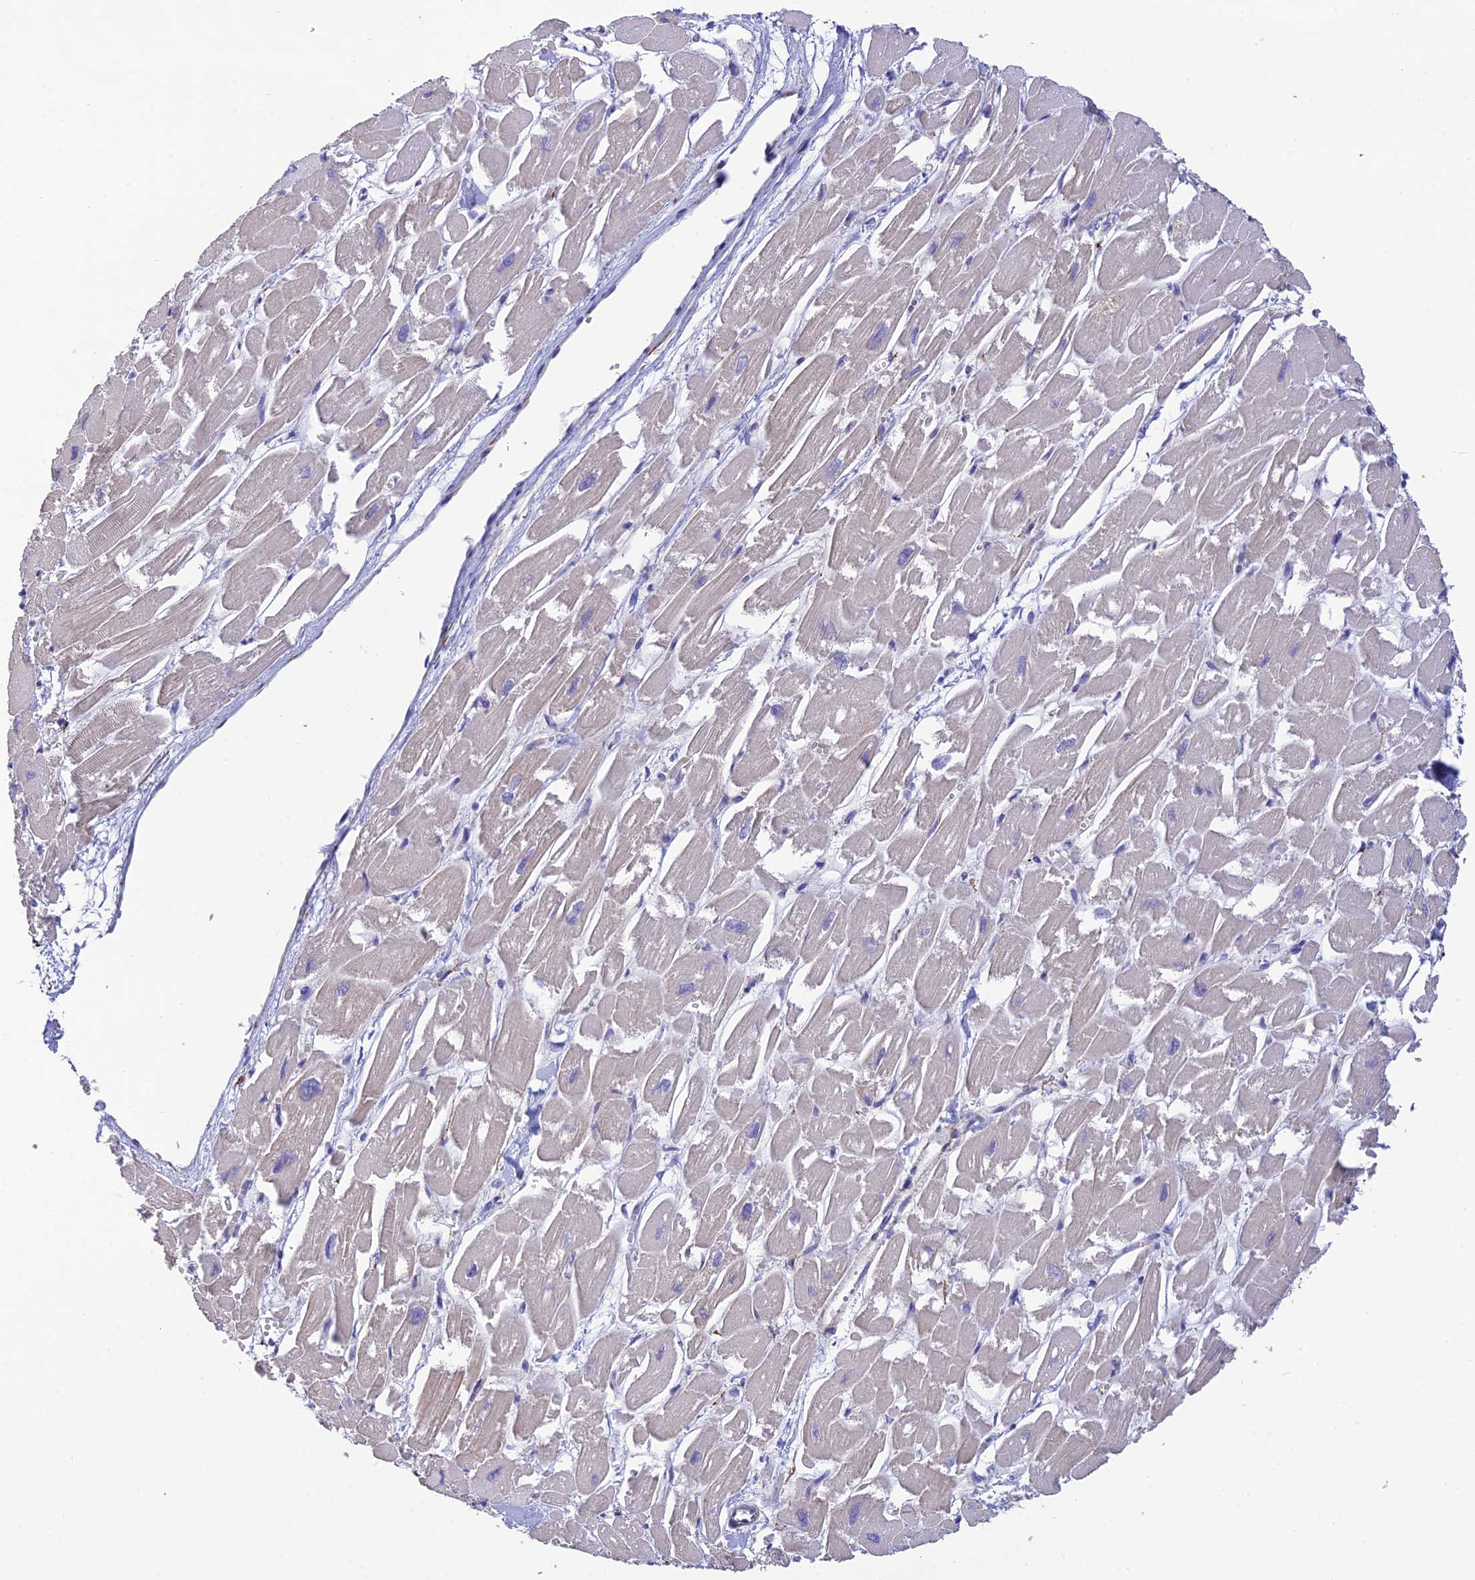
{"staining": {"intensity": "moderate", "quantity": "<25%", "location": "cytoplasmic/membranous"}, "tissue": "heart muscle", "cell_type": "Cardiomyocytes", "image_type": "normal", "snomed": [{"axis": "morphology", "description": "Normal tissue, NOS"}, {"axis": "topography", "description": "Heart"}], "caption": "The micrograph demonstrates immunohistochemical staining of benign heart muscle. There is moderate cytoplasmic/membranous staining is present in approximately <25% of cardiomyocytes. (IHC, brightfield microscopy, high magnification).", "gene": "XPO7", "patient": {"sex": "male", "age": 54}}